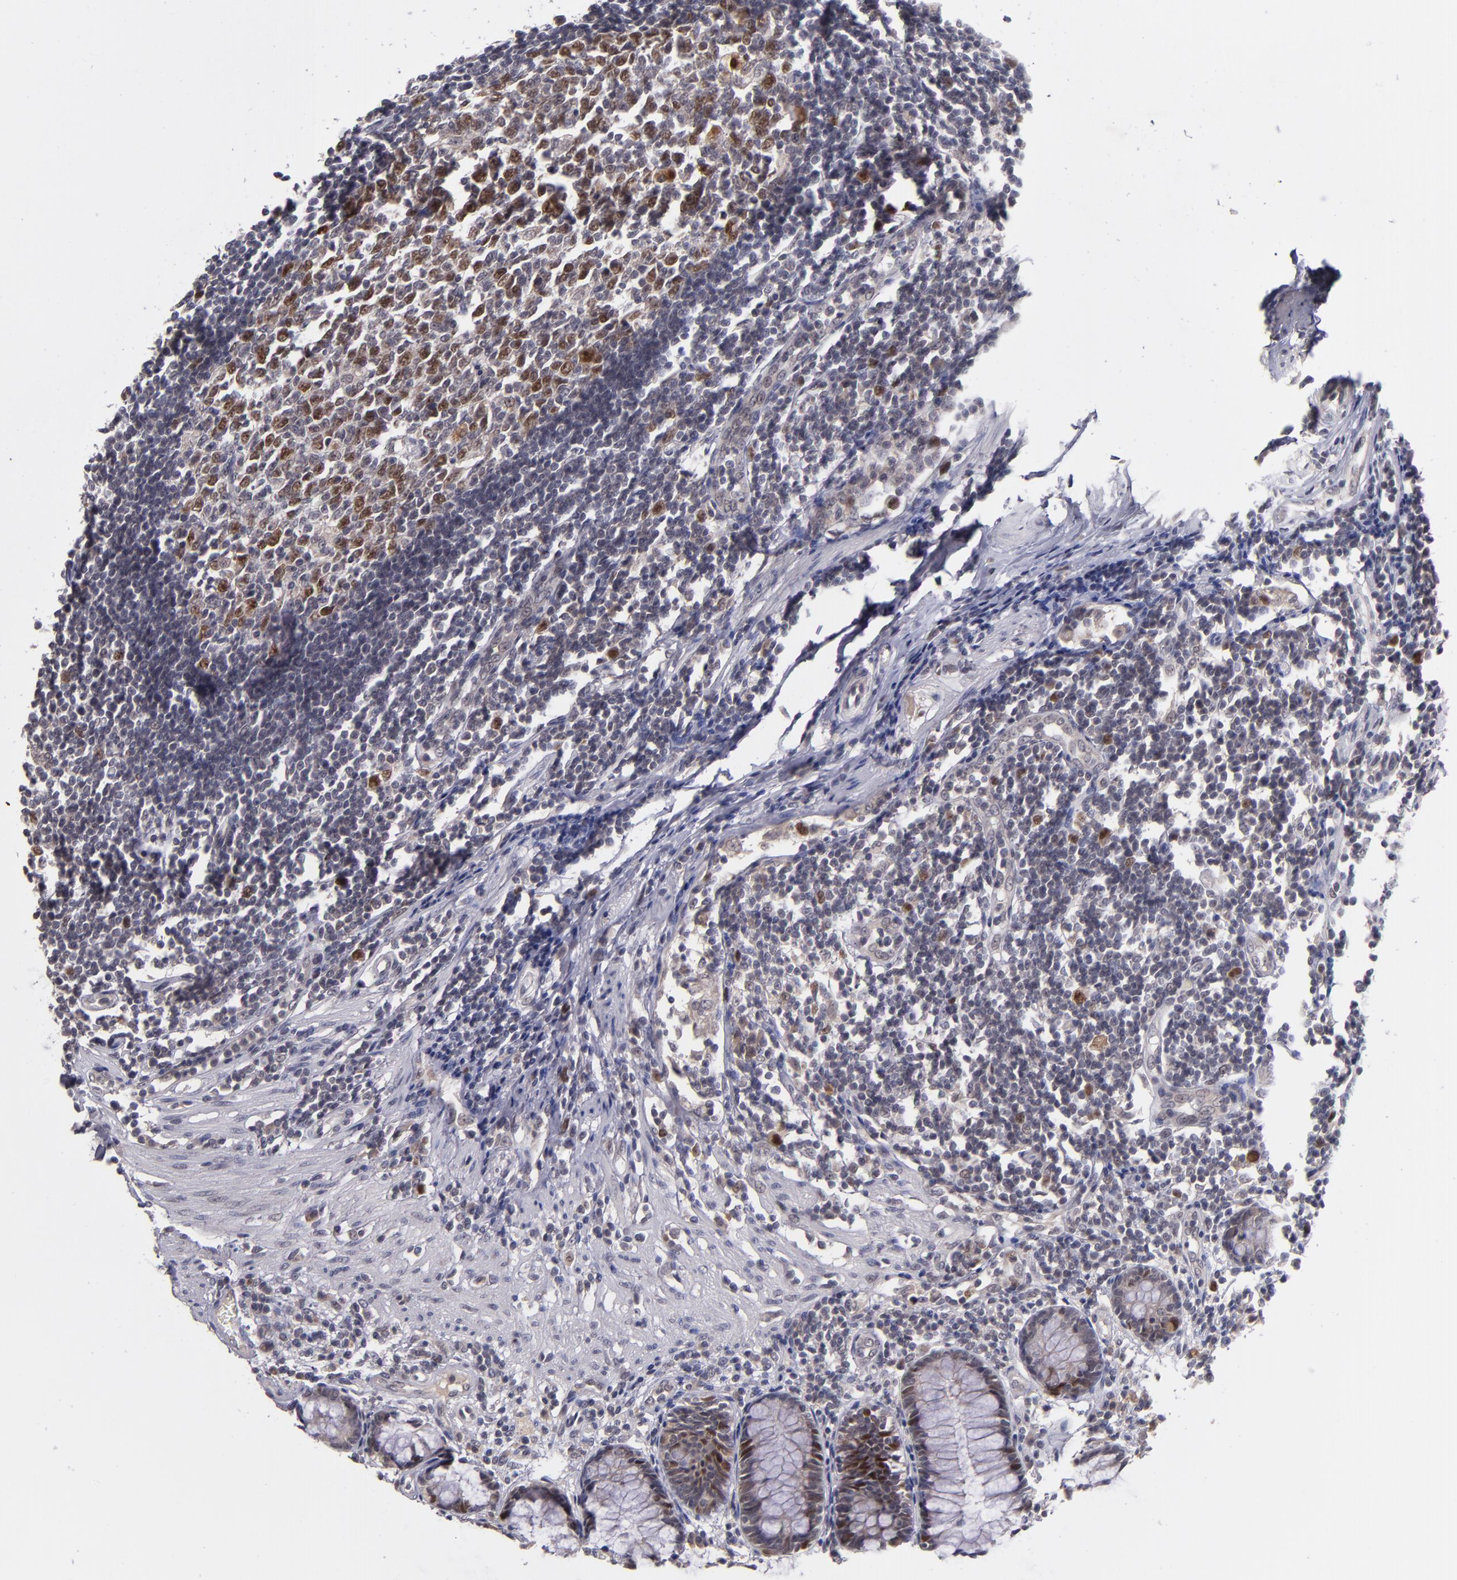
{"staining": {"intensity": "strong", "quantity": "25%-75%", "location": "cytoplasmic/membranous,nuclear"}, "tissue": "rectum", "cell_type": "Glandular cells", "image_type": "normal", "snomed": [{"axis": "morphology", "description": "Normal tissue, NOS"}, {"axis": "topography", "description": "Rectum"}], "caption": "DAB immunohistochemical staining of unremarkable human rectum displays strong cytoplasmic/membranous,nuclear protein expression in about 25%-75% of glandular cells.", "gene": "CDC7", "patient": {"sex": "female", "age": 66}}